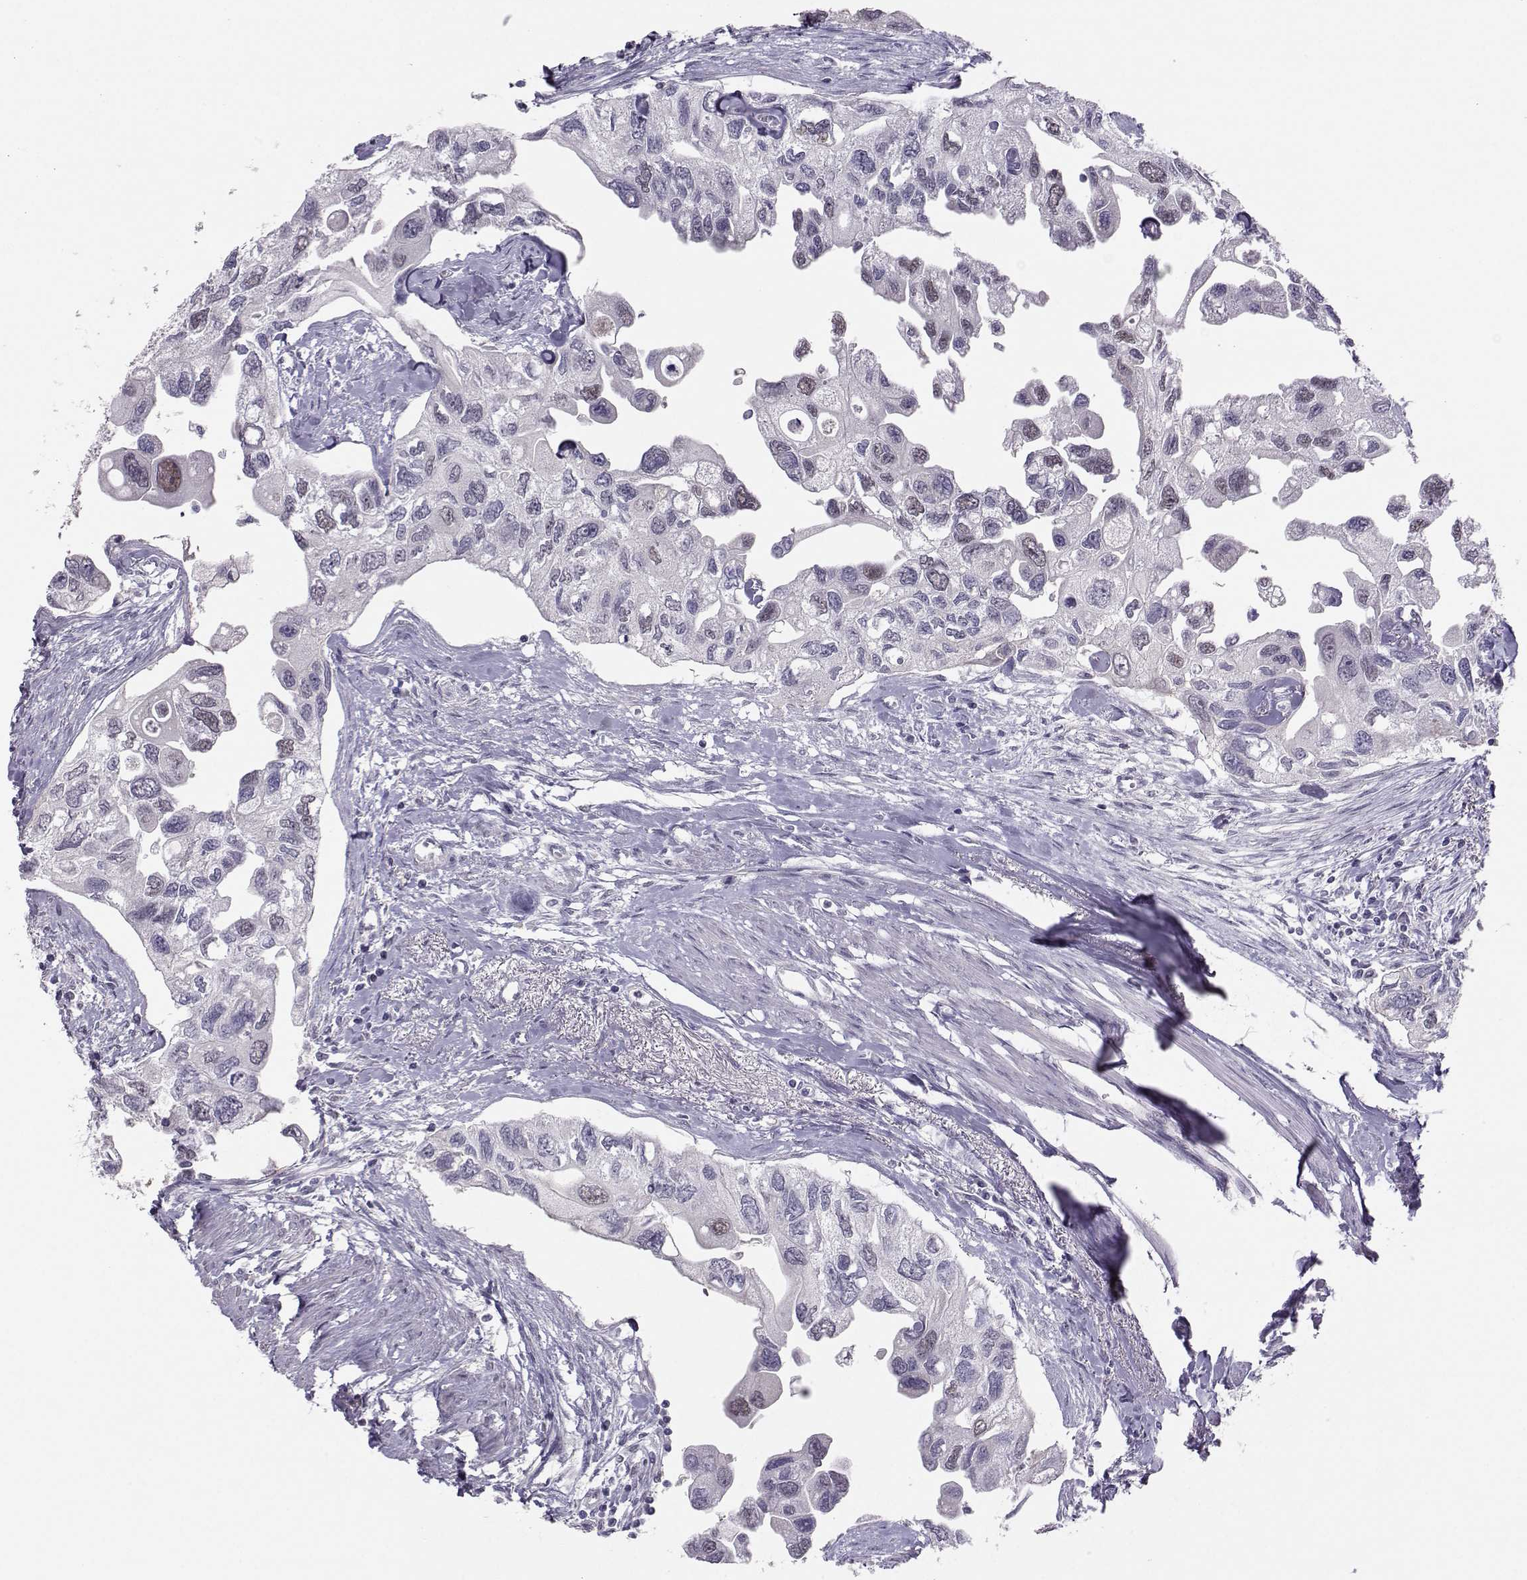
{"staining": {"intensity": "weak", "quantity": "<25%", "location": "nuclear"}, "tissue": "urothelial cancer", "cell_type": "Tumor cells", "image_type": "cancer", "snomed": [{"axis": "morphology", "description": "Urothelial carcinoma, High grade"}, {"axis": "topography", "description": "Urinary bladder"}], "caption": "This micrograph is of urothelial cancer stained with IHC to label a protein in brown with the nuclei are counter-stained blue. There is no positivity in tumor cells.", "gene": "DNAAF1", "patient": {"sex": "male", "age": 59}}